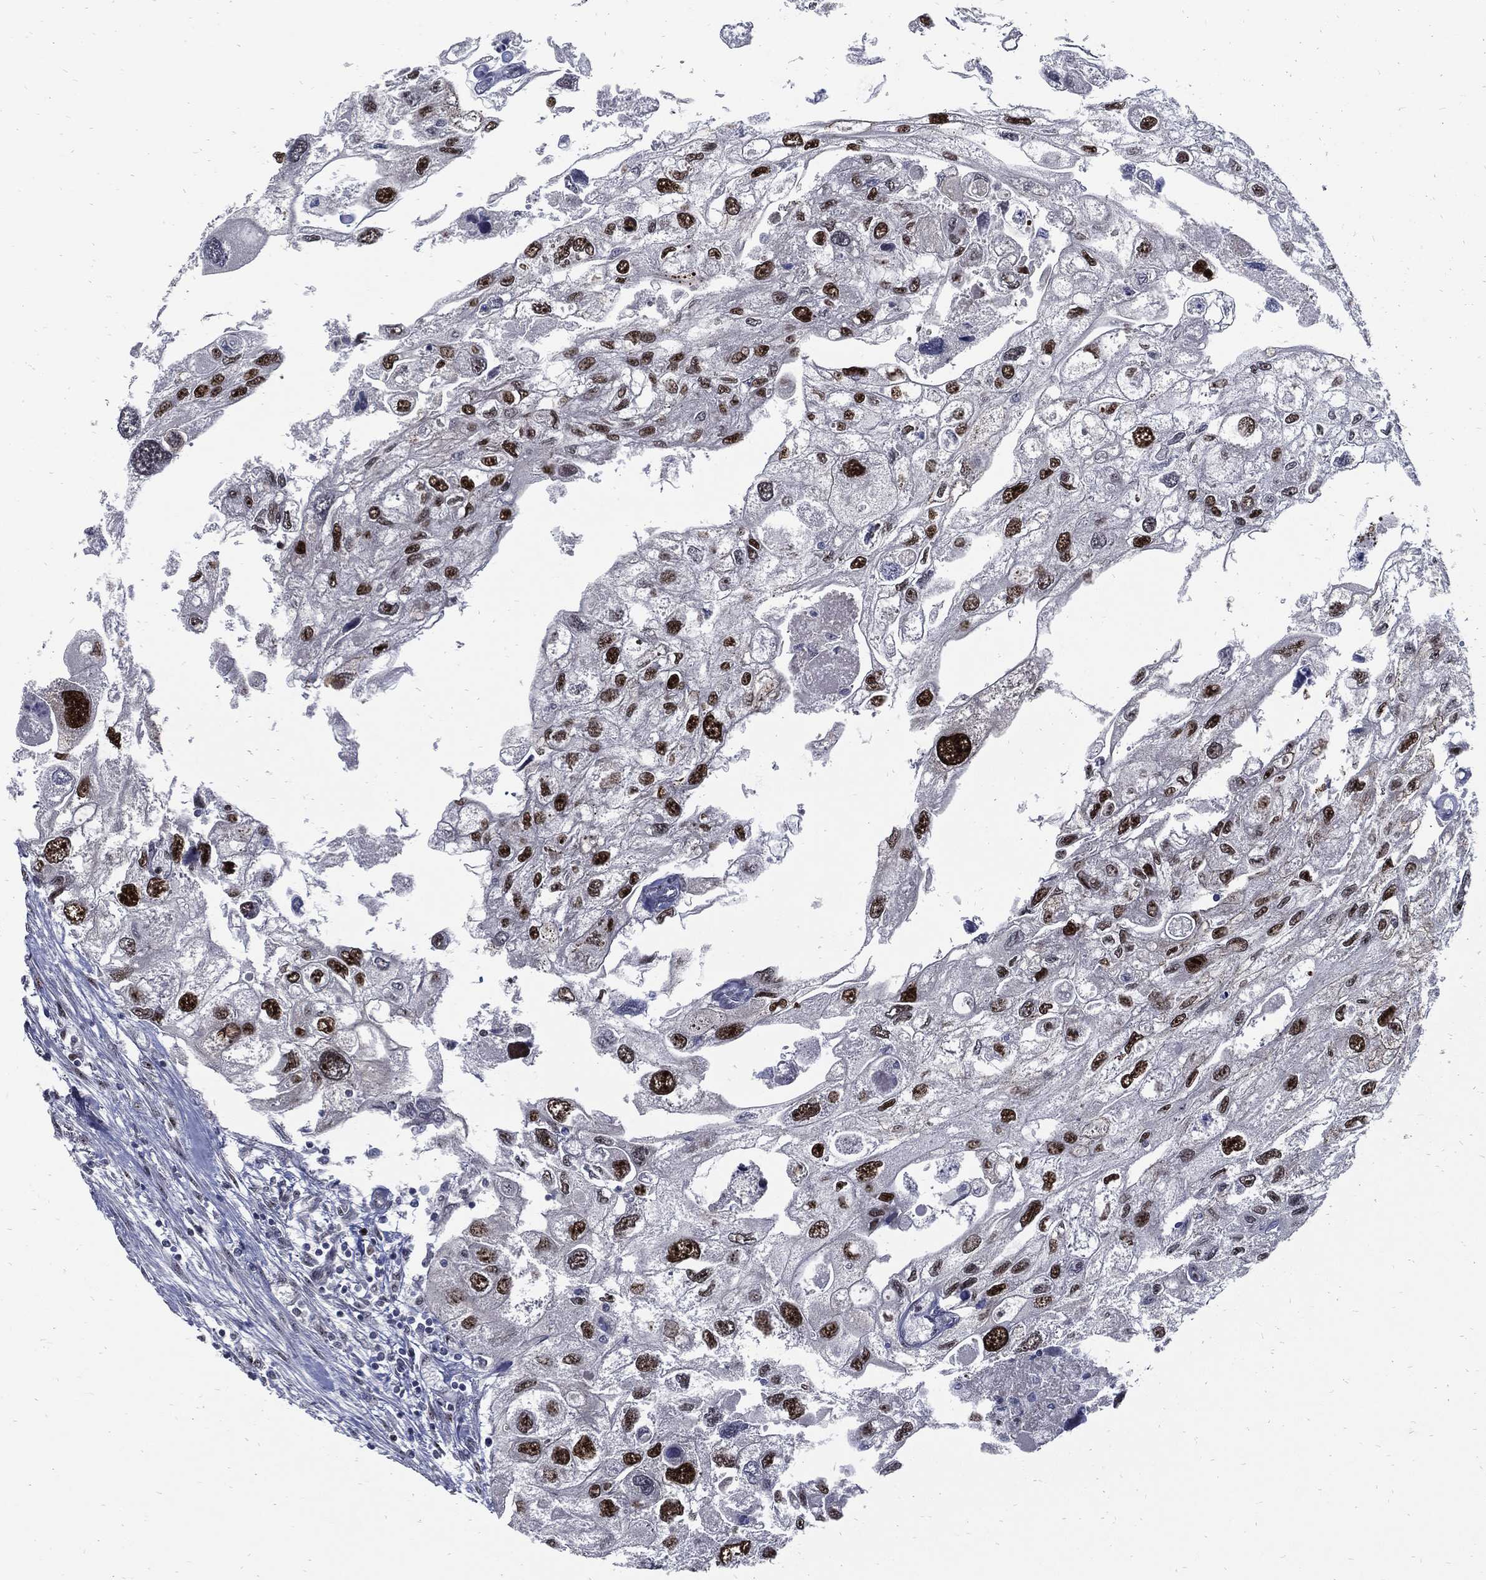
{"staining": {"intensity": "strong", "quantity": "25%-75%", "location": "nuclear"}, "tissue": "urothelial cancer", "cell_type": "Tumor cells", "image_type": "cancer", "snomed": [{"axis": "morphology", "description": "Urothelial carcinoma, High grade"}, {"axis": "topography", "description": "Urinary bladder"}], "caption": "Protein staining of high-grade urothelial carcinoma tissue exhibits strong nuclear positivity in about 25%-75% of tumor cells. (IHC, brightfield microscopy, high magnification).", "gene": "NBN", "patient": {"sex": "male", "age": 59}}